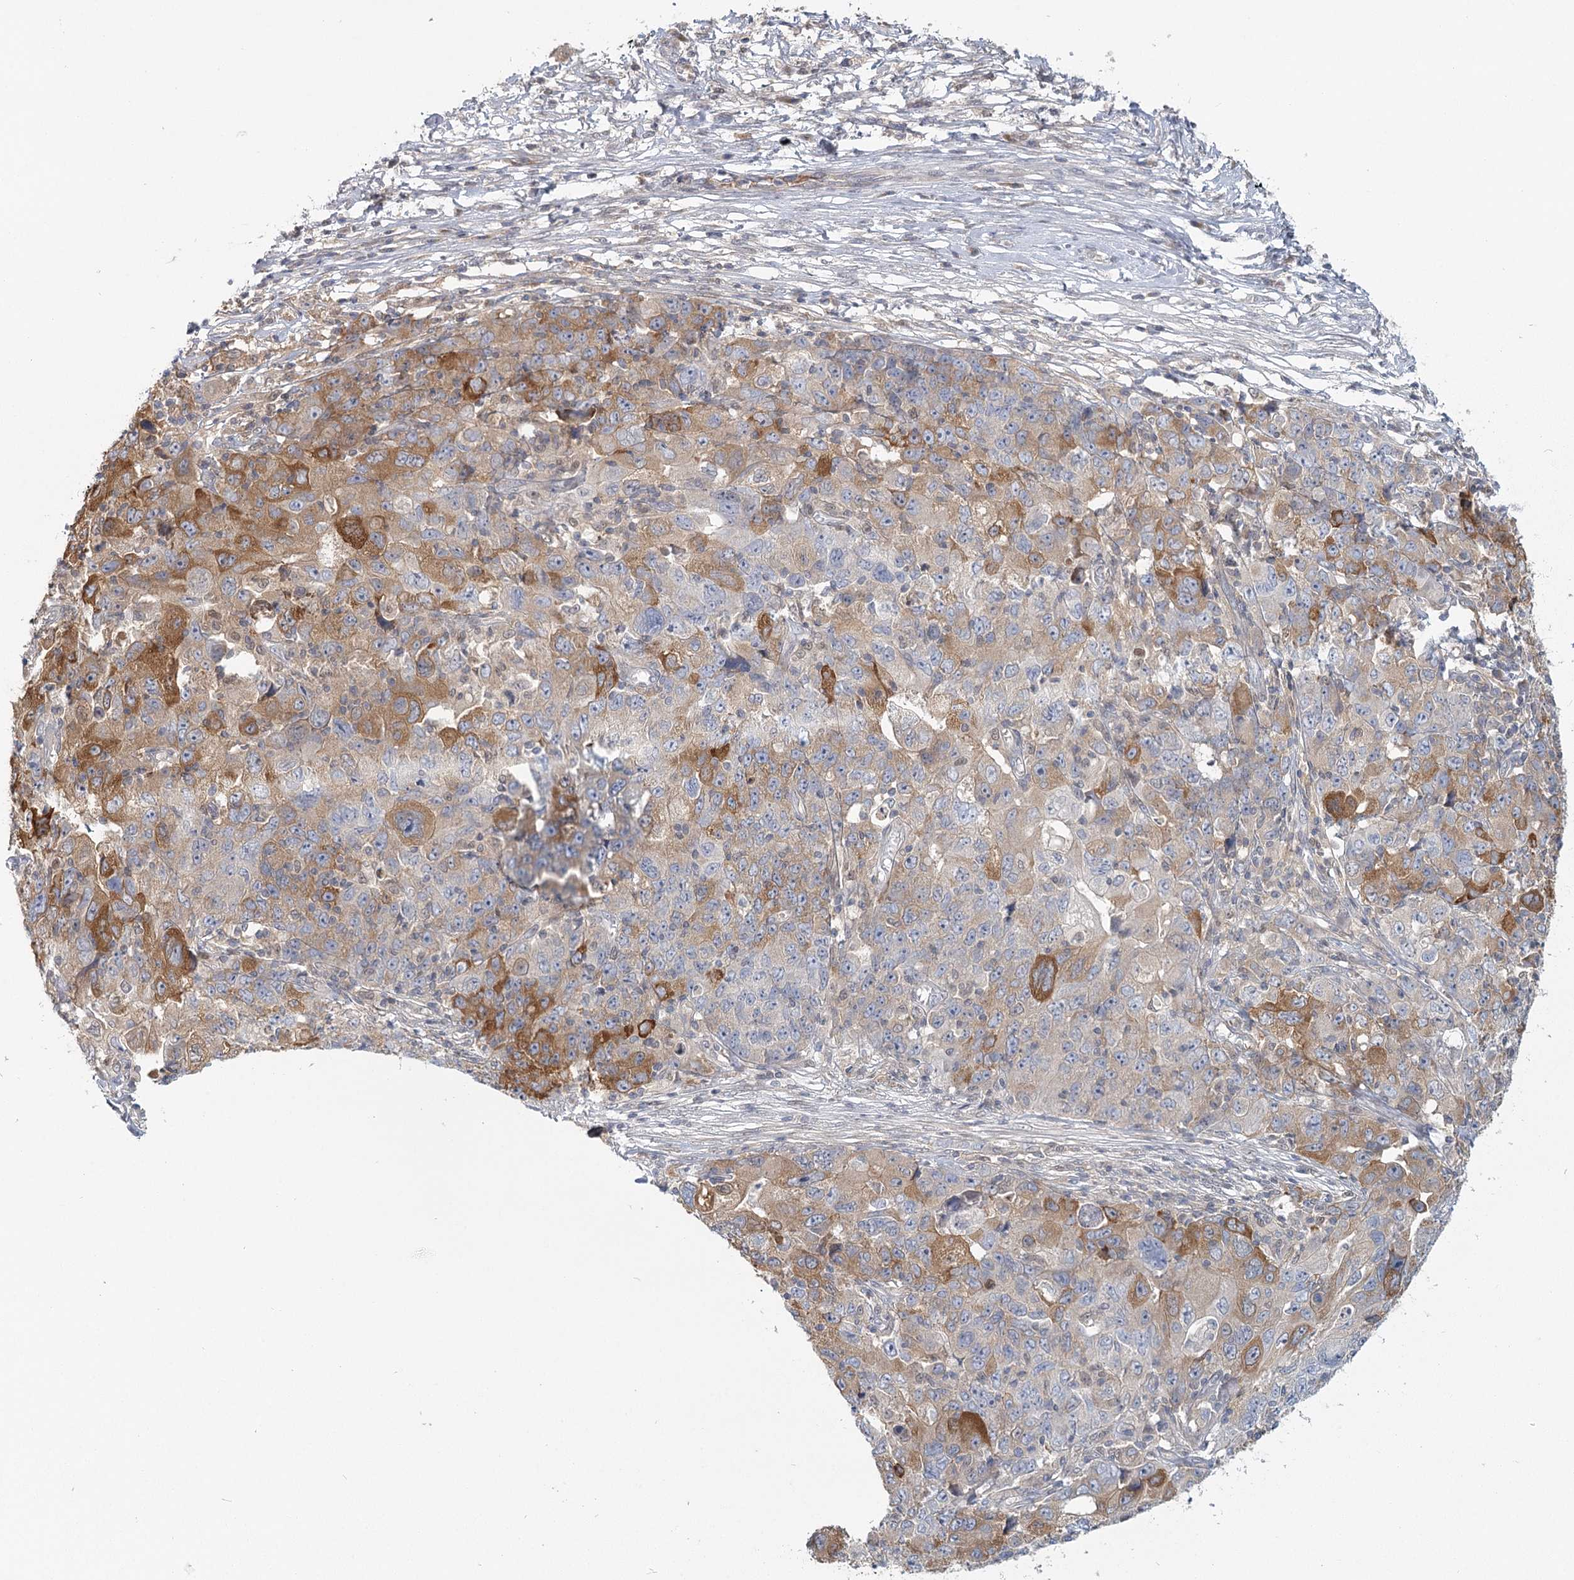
{"staining": {"intensity": "moderate", "quantity": "25%-75%", "location": "cytoplasmic/membranous"}, "tissue": "ovarian cancer", "cell_type": "Tumor cells", "image_type": "cancer", "snomed": [{"axis": "morphology", "description": "Carcinoma, endometroid"}, {"axis": "topography", "description": "Ovary"}], "caption": "Protein staining of ovarian cancer tissue shows moderate cytoplasmic/membranous staining in about 25%-75% of tumor cells.", "gene": "USP11", "patient": {"sex": "female", "age": 42}}